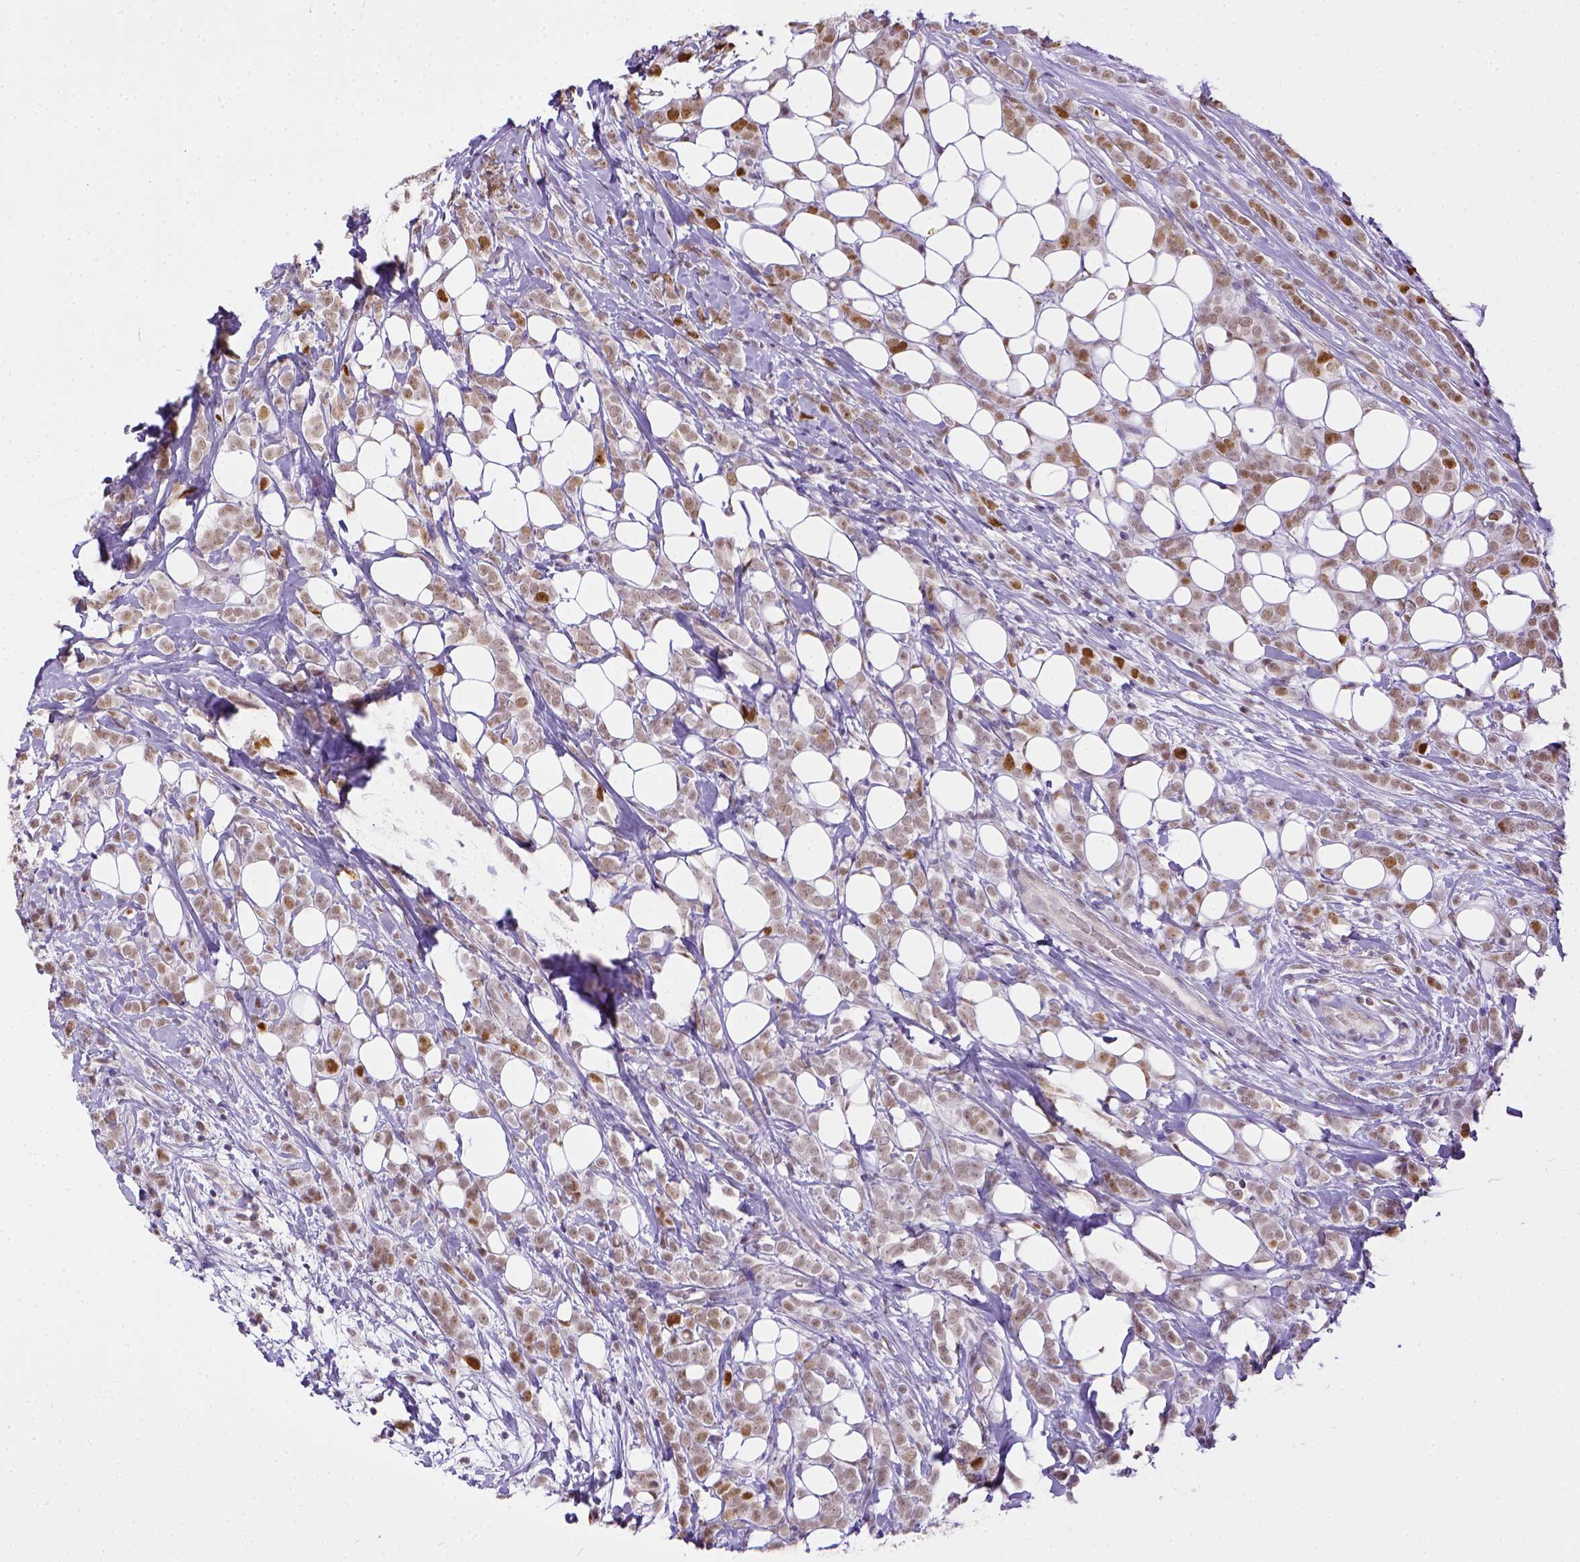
{"staining": {"intensity": "weak", "quantity": ">75%", "location": "nuclear"}, "tissue": "breast cancer", "cell_type": "Tumor cells", "image_type": "cancer", "snomed": [{"axis": "morphology", "description": "Lobular carcinoma"}, {"axis": "topography", "description": "Breast"}], "caption": "A brown stain labels weak nuclear staining of a protein in breast lobular carcinoma tumor cells.", "gene": "ERCC1", "patient": {"sex": "female", "age": 49}}